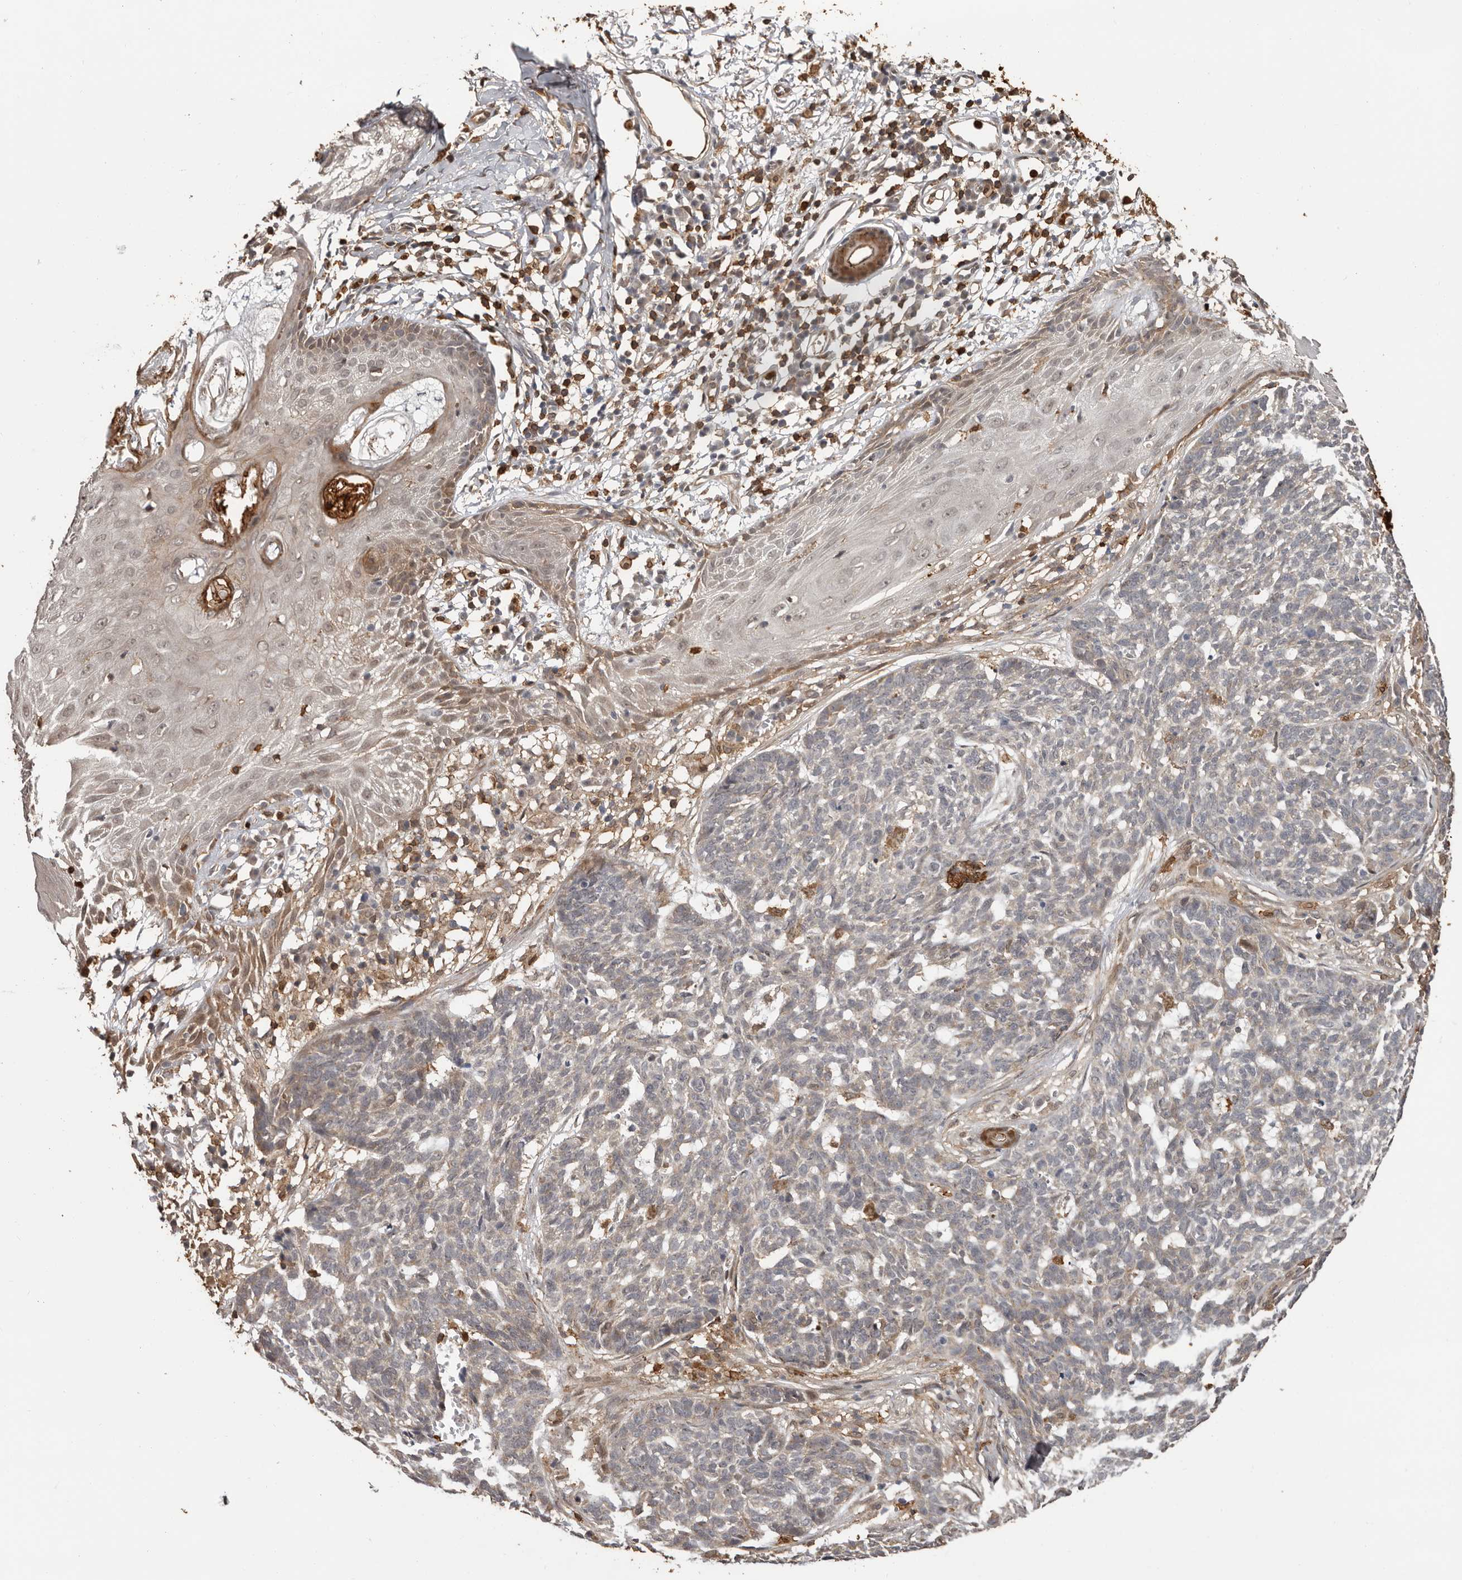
{"staining": {"intensity": "weak", "quantity": "<25%", "location": "cytoplasmic/membranous"}, "tissue": "skin cancer", "cell_type": "Tumor cells", "image_type": "cancer", "snomed": [{"axis": "morphology", "description": "Basal cell carcinoma"}, {"axis": "topography", "description": "Skin"}], "caption": "Tumor cells are negative for protein expression in human skin cancer (basal cell carcinoma).", "gene": "PRR12", "patient": {"sex": "male", "age": 85}}